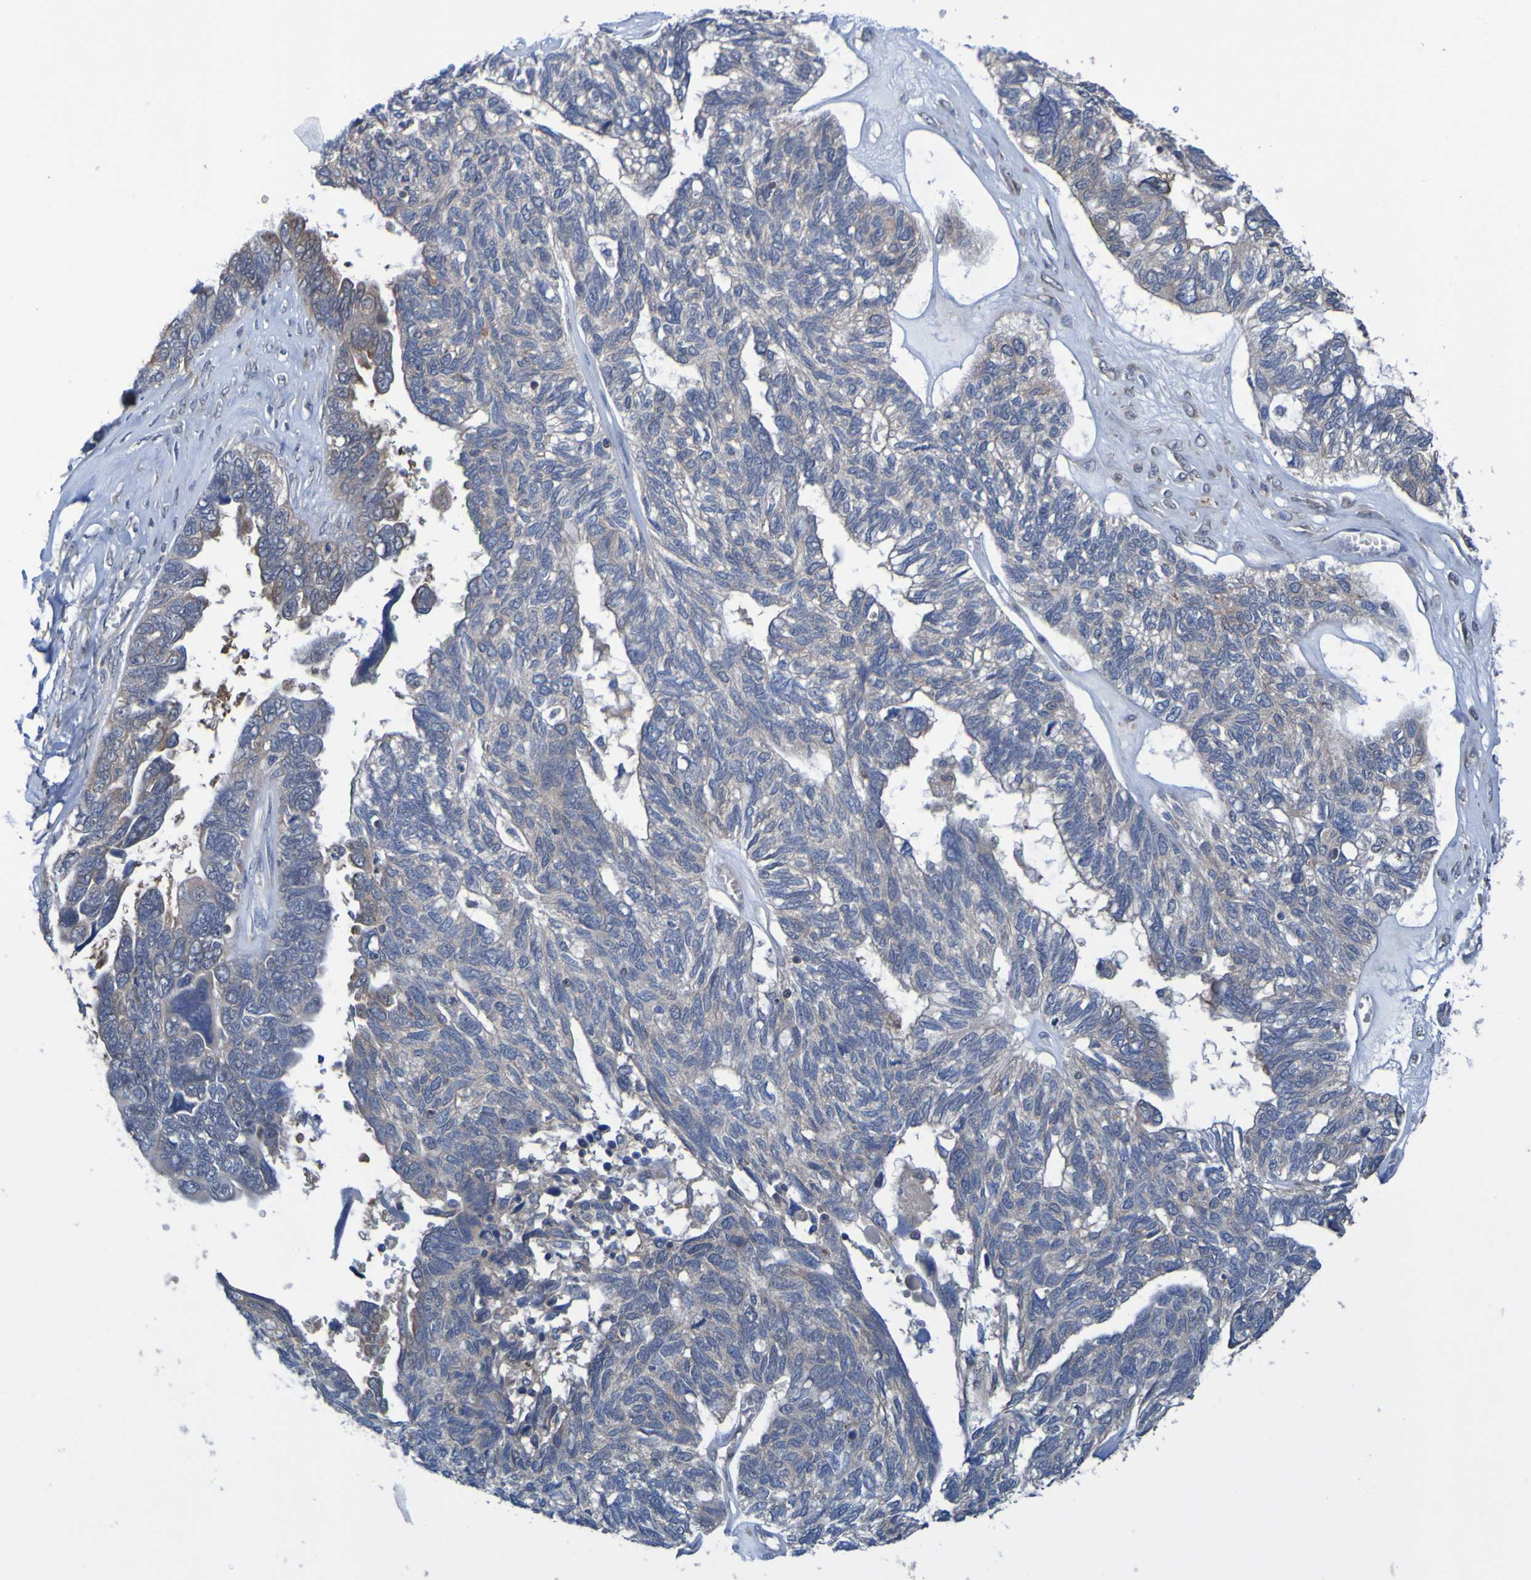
{"staining": {"intensity": "weak", "quantity": "<25%", "location": "cytoplasmic/membranous"}, "tissue": "ovarian cancer", "cell_type": "Tumor cells", "image_type": "cancer", "snomed": [{"axis": "morphology", "description": "Cystadenocarcinoma, serous, NOS"}, {"axis": "topography", "description": "Ovary"}], "caption": "Serous cystadenocarcinoma (ovarian) was stained to show a protein in brown. There is no significant staining in tumor cells.", "gene": "SDK1", "patient": {"sex": "female", "age": 79}}